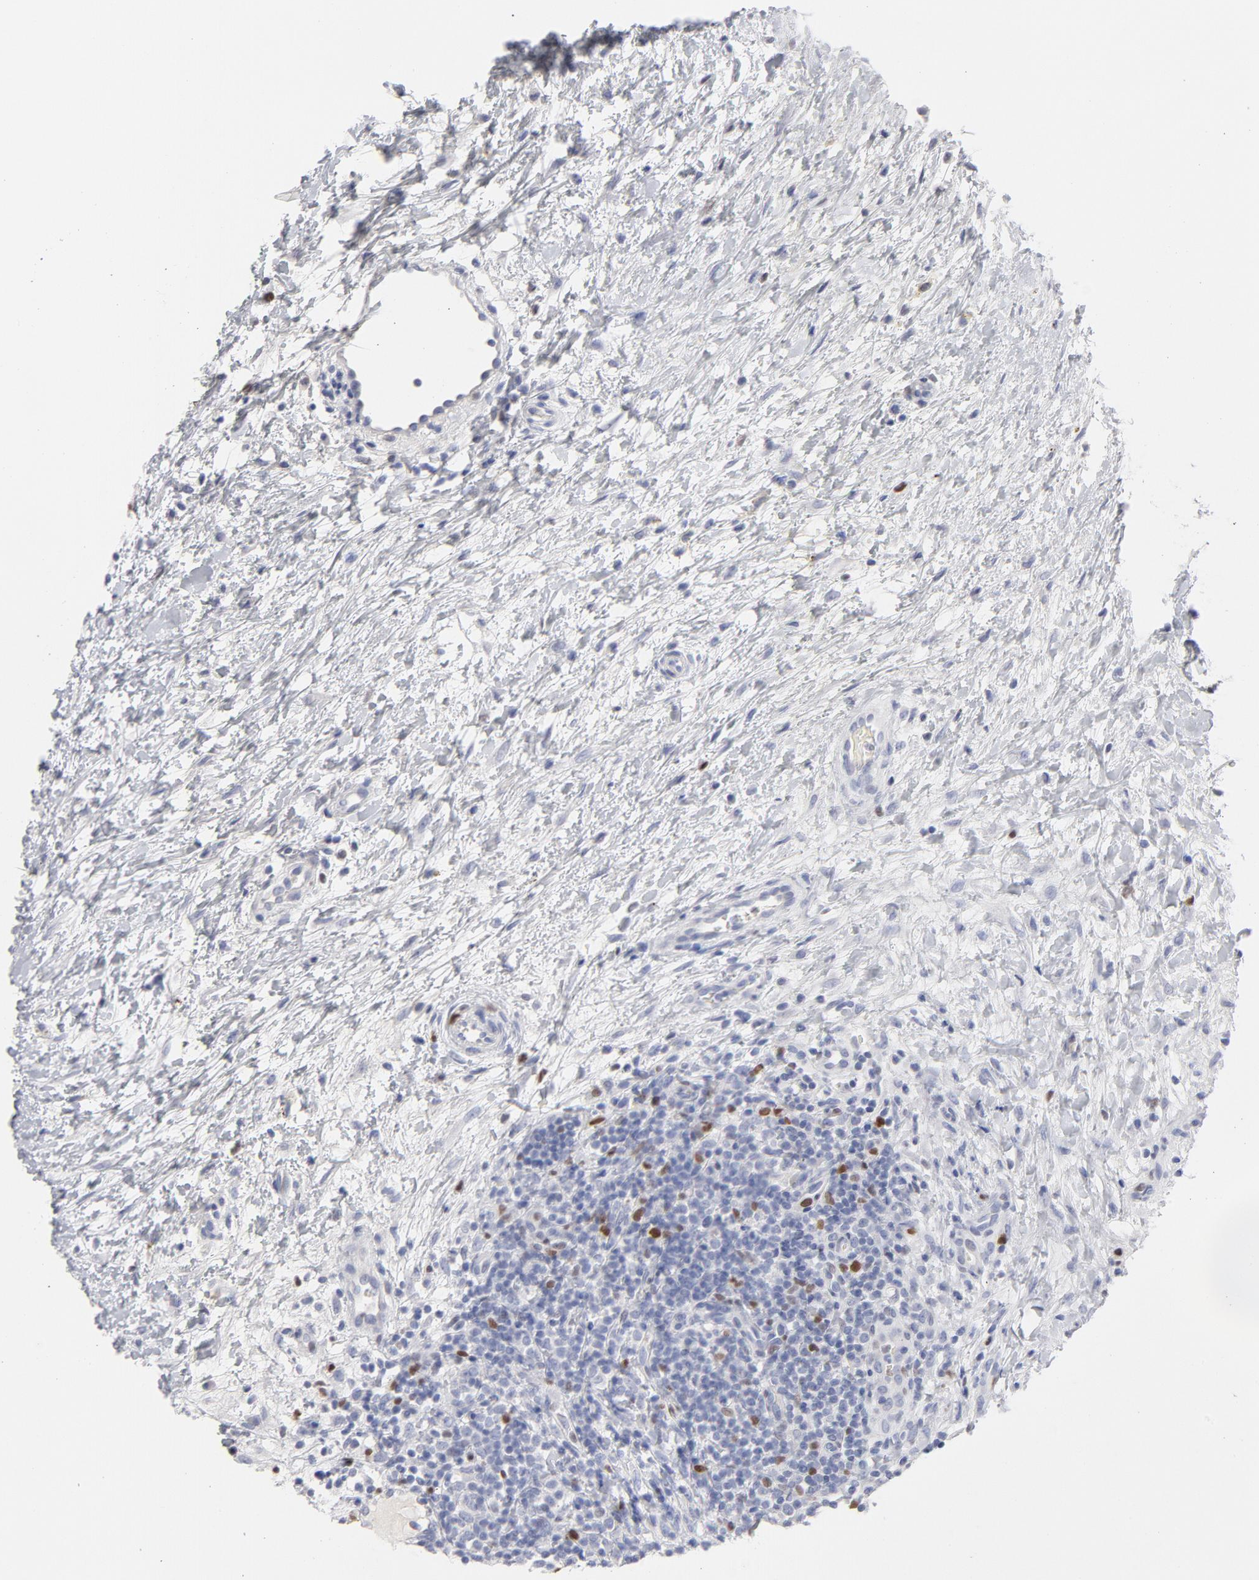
{"staining": {"intensity": "strong", "quantity": "<25%", "location": "nuclear"}, "tissue": "lymphoma", "cell_type": "Tumor cells", "image_type": "cancer", "snomed": [{"axis": "morphology", "description": "Malignant lymphoma, non-Hodgkin's type, Low grade"}, {"axis": "topography", "description": "Lymph node"}], "caption": "Protein analysis of lymphoma tissue reveals strong nuclear staining in about <25% of tumor cells.", "gene": "MCM7", "patient": {"sex": "female", "age": 76}}